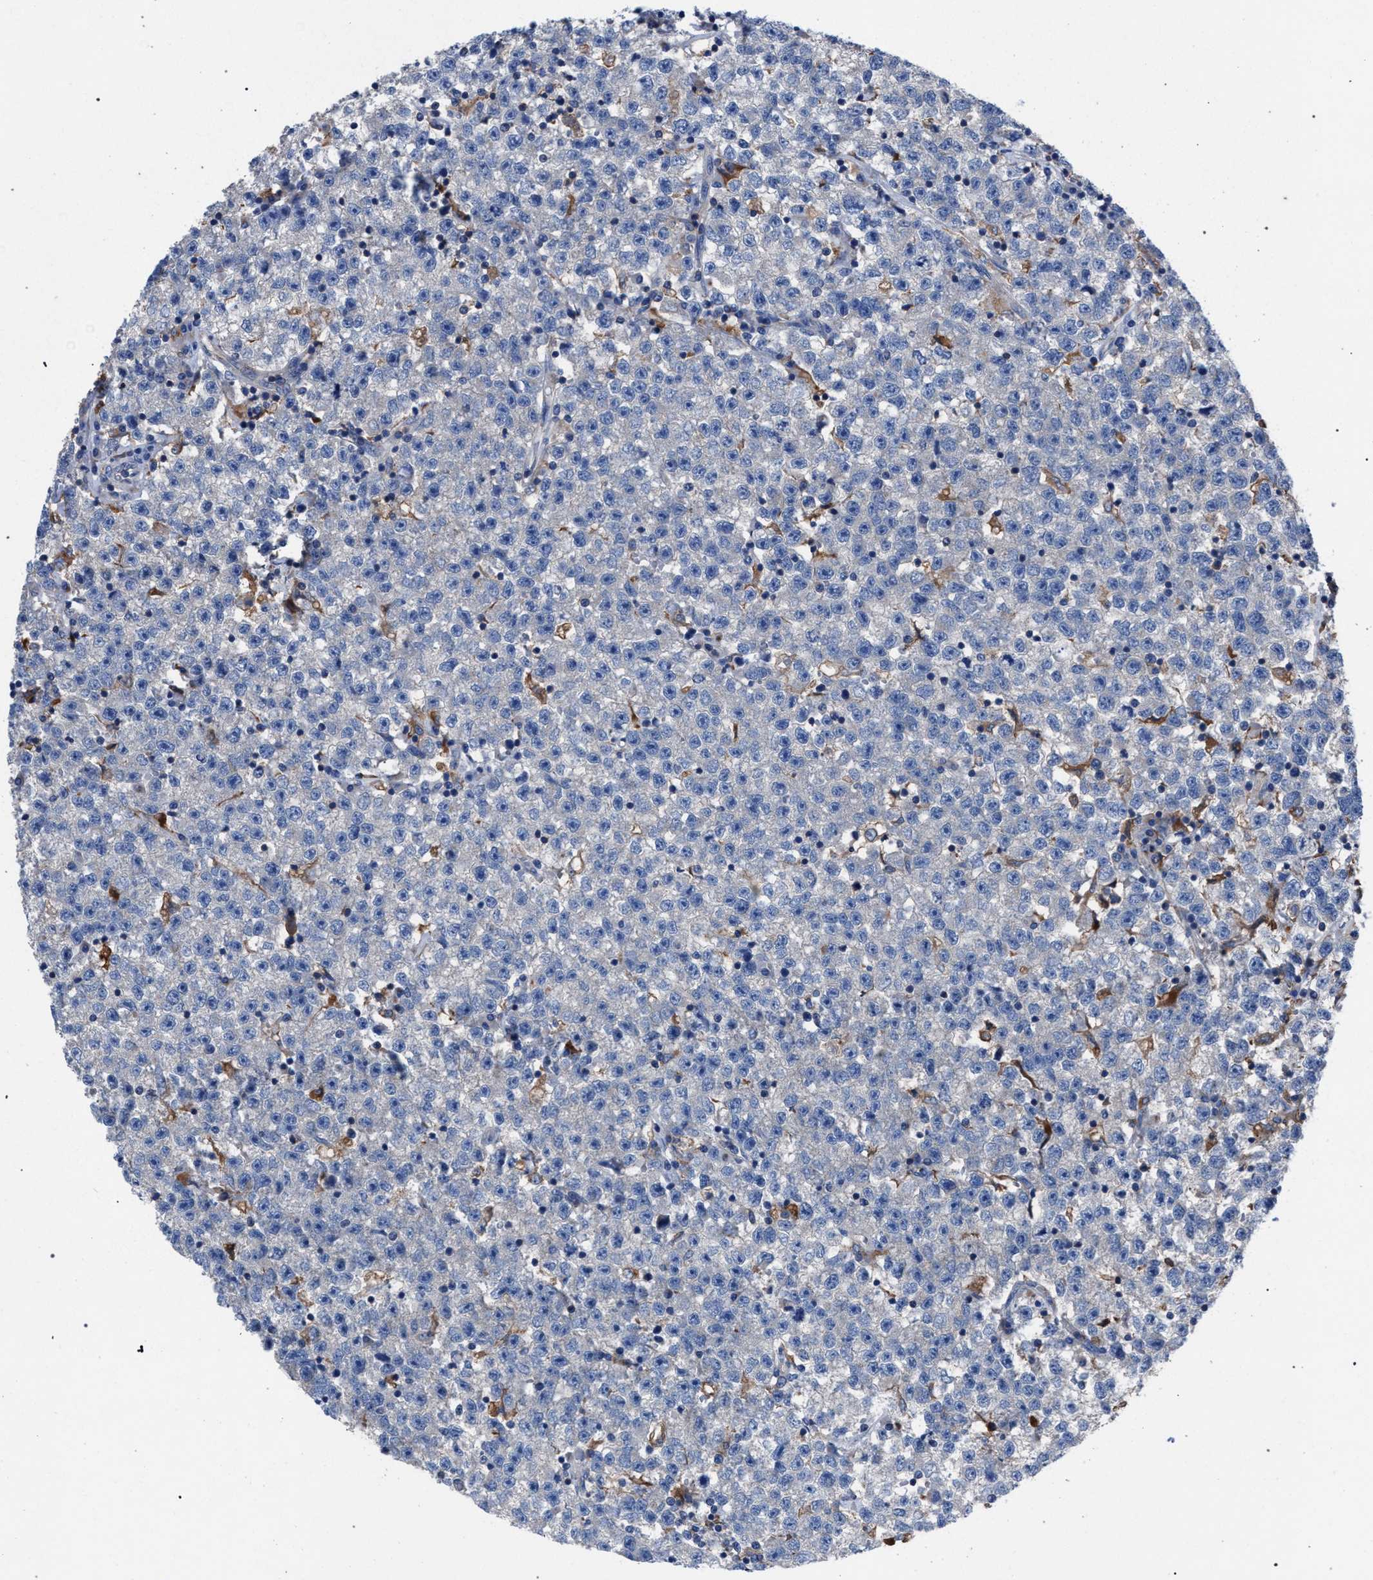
{"staining": {"intensity": "negative", "quantity": "none", "location": "none"}, "tissue": "testis cancer", "cell_type": "Tumor cells", "image_type": "cancer", "snomed": [{"axis": "morphology", "description": "Seminoma, NOS"}, {"axis": "topography", "description": "Testis"}], "caption": "Micrograph shows no protein staining in tumor cells of testis cancer tissue.", "gene": "ATP6V0A1", "patient": {"sex": "male", "age": 22}}